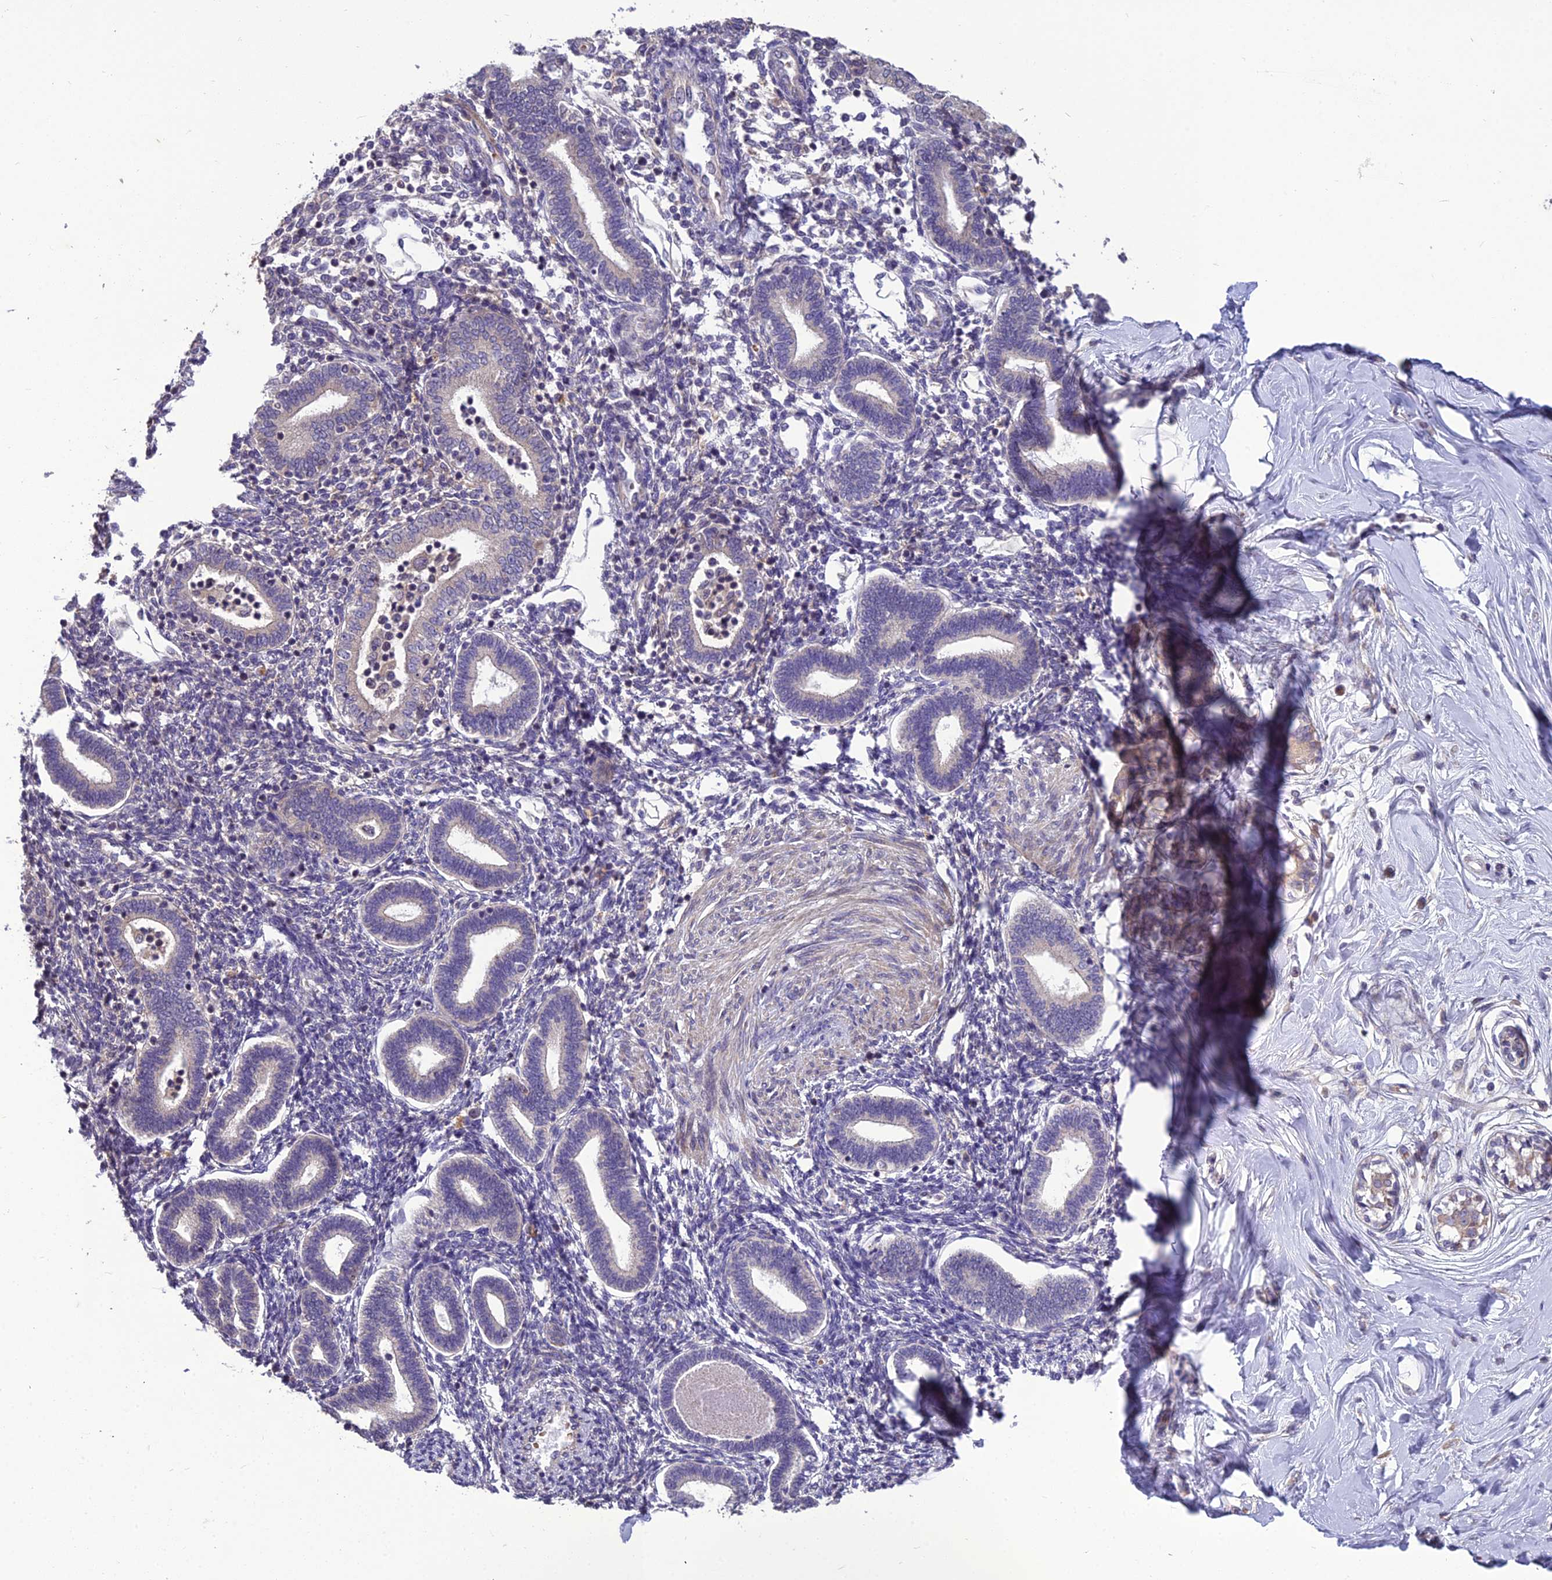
{"staining": {"intensity": "negative", "quantity": "none", "location": "none"}, "tissue": "endometrium", "cell_type": "Cells in endometrial stroma", "image_type": "normal", "snomed": [{"axis": "morphology", "description": "Normal tissue, NOS"}, {"axis": "topography", "description": "Endometrium"}], "caption": "The immunohistochemistry image has no significant expression in cells in endometrial stroma of endometrium. The staining was performed using DAB to visualize the protein expression in brown, while the nuclei were stained in blue with hematoxylin (Magnification: 20x).", "gene": "CENPL", "patient": {"sex": "female", "age": 53}}